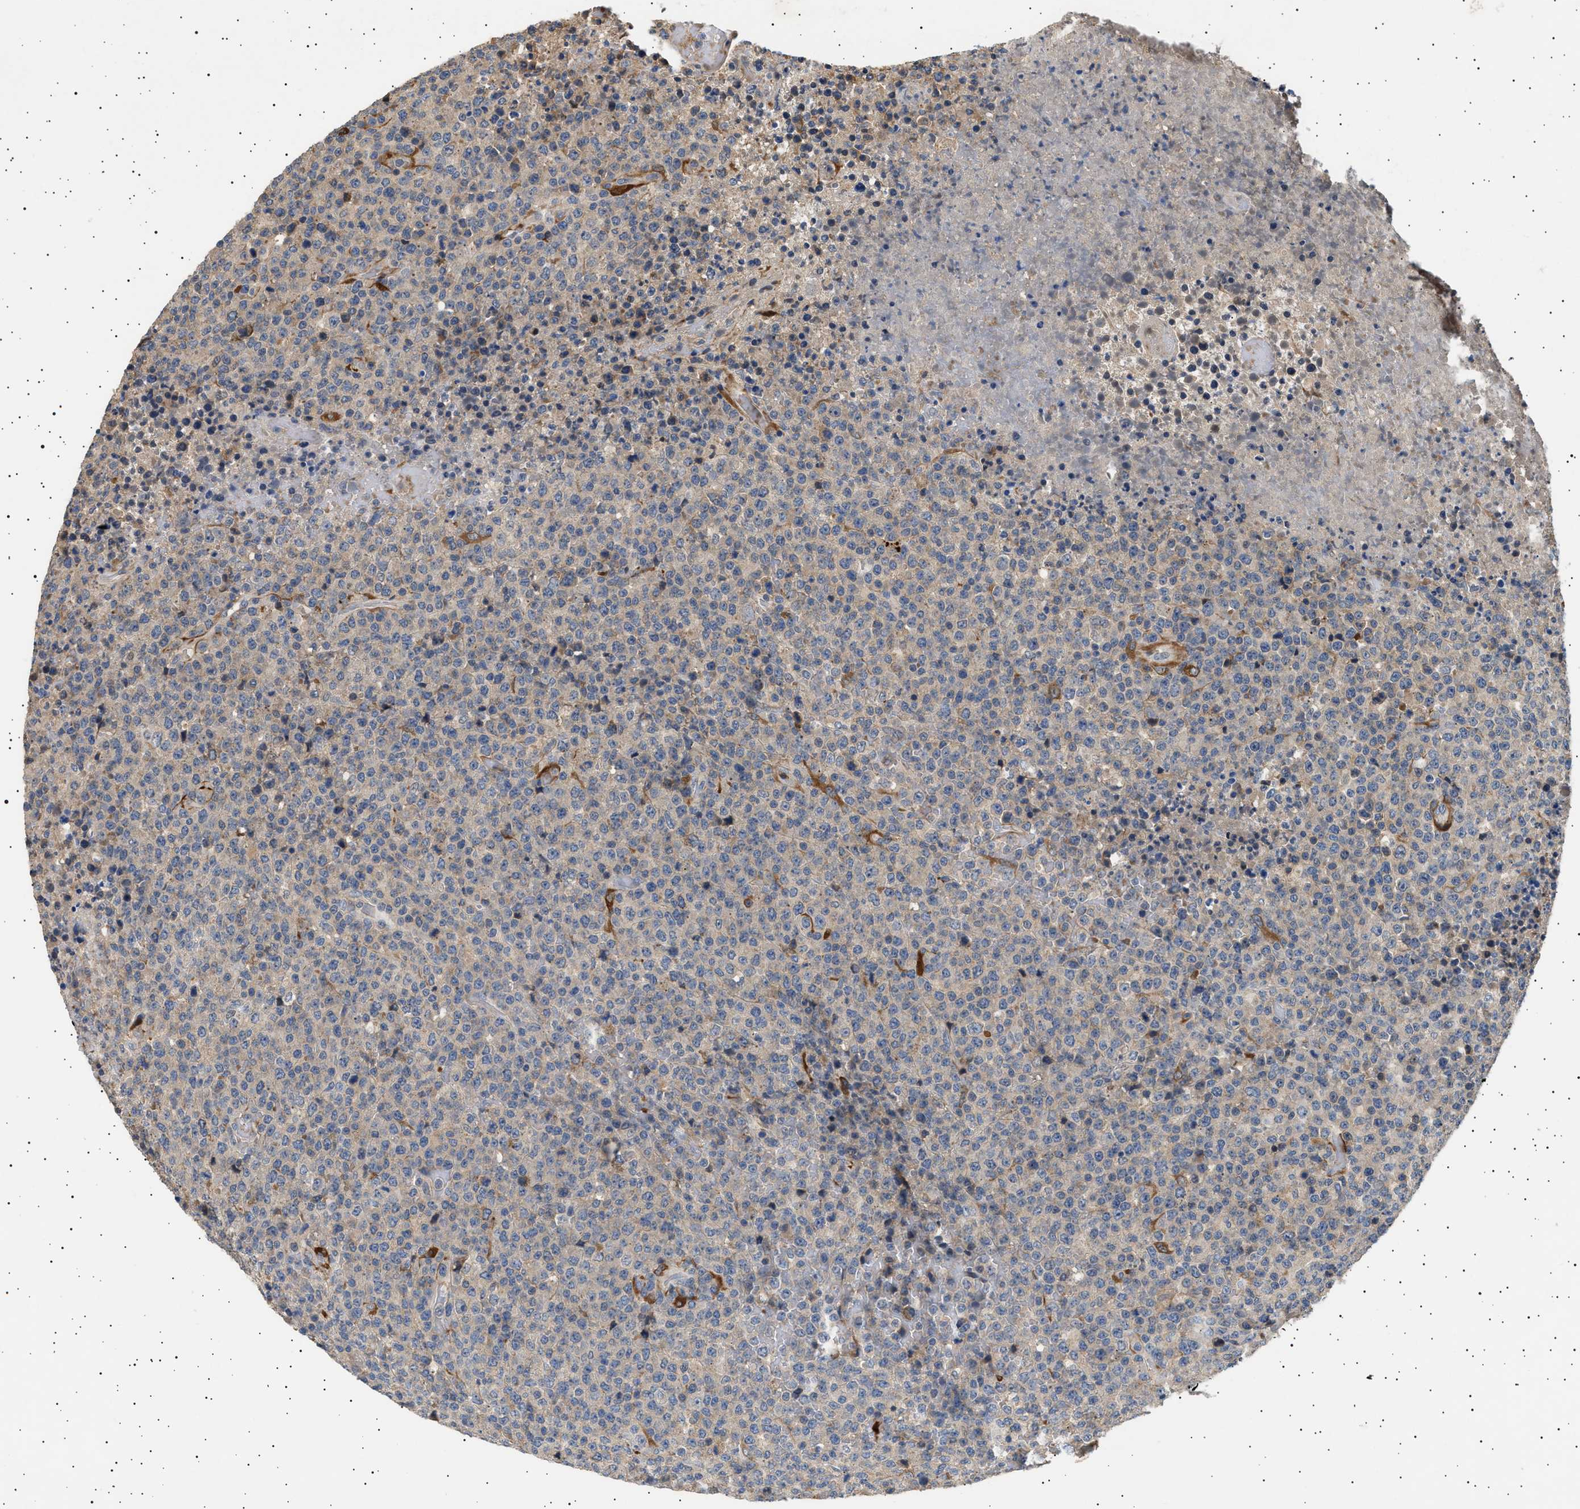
{"staining": {"intensity": "negative", "quantity": "none", "location": "none"}, "tissue": "lymphoma", "cell_type": "Tumor cells", "image_type": "cancer", "snomed": [{"axis": "morphology", "description": "Malignant lymphoma, non-Hodgkin's type, High grade"}, {"axis": "topography", "description": "Lymph node"}], "caption": "Lymphoma stained for a protein using immunohistochemistry displays no staining tumor cells.", "gene": "GUCY1B1", "patient": {"sex": "male", "age": 13}}